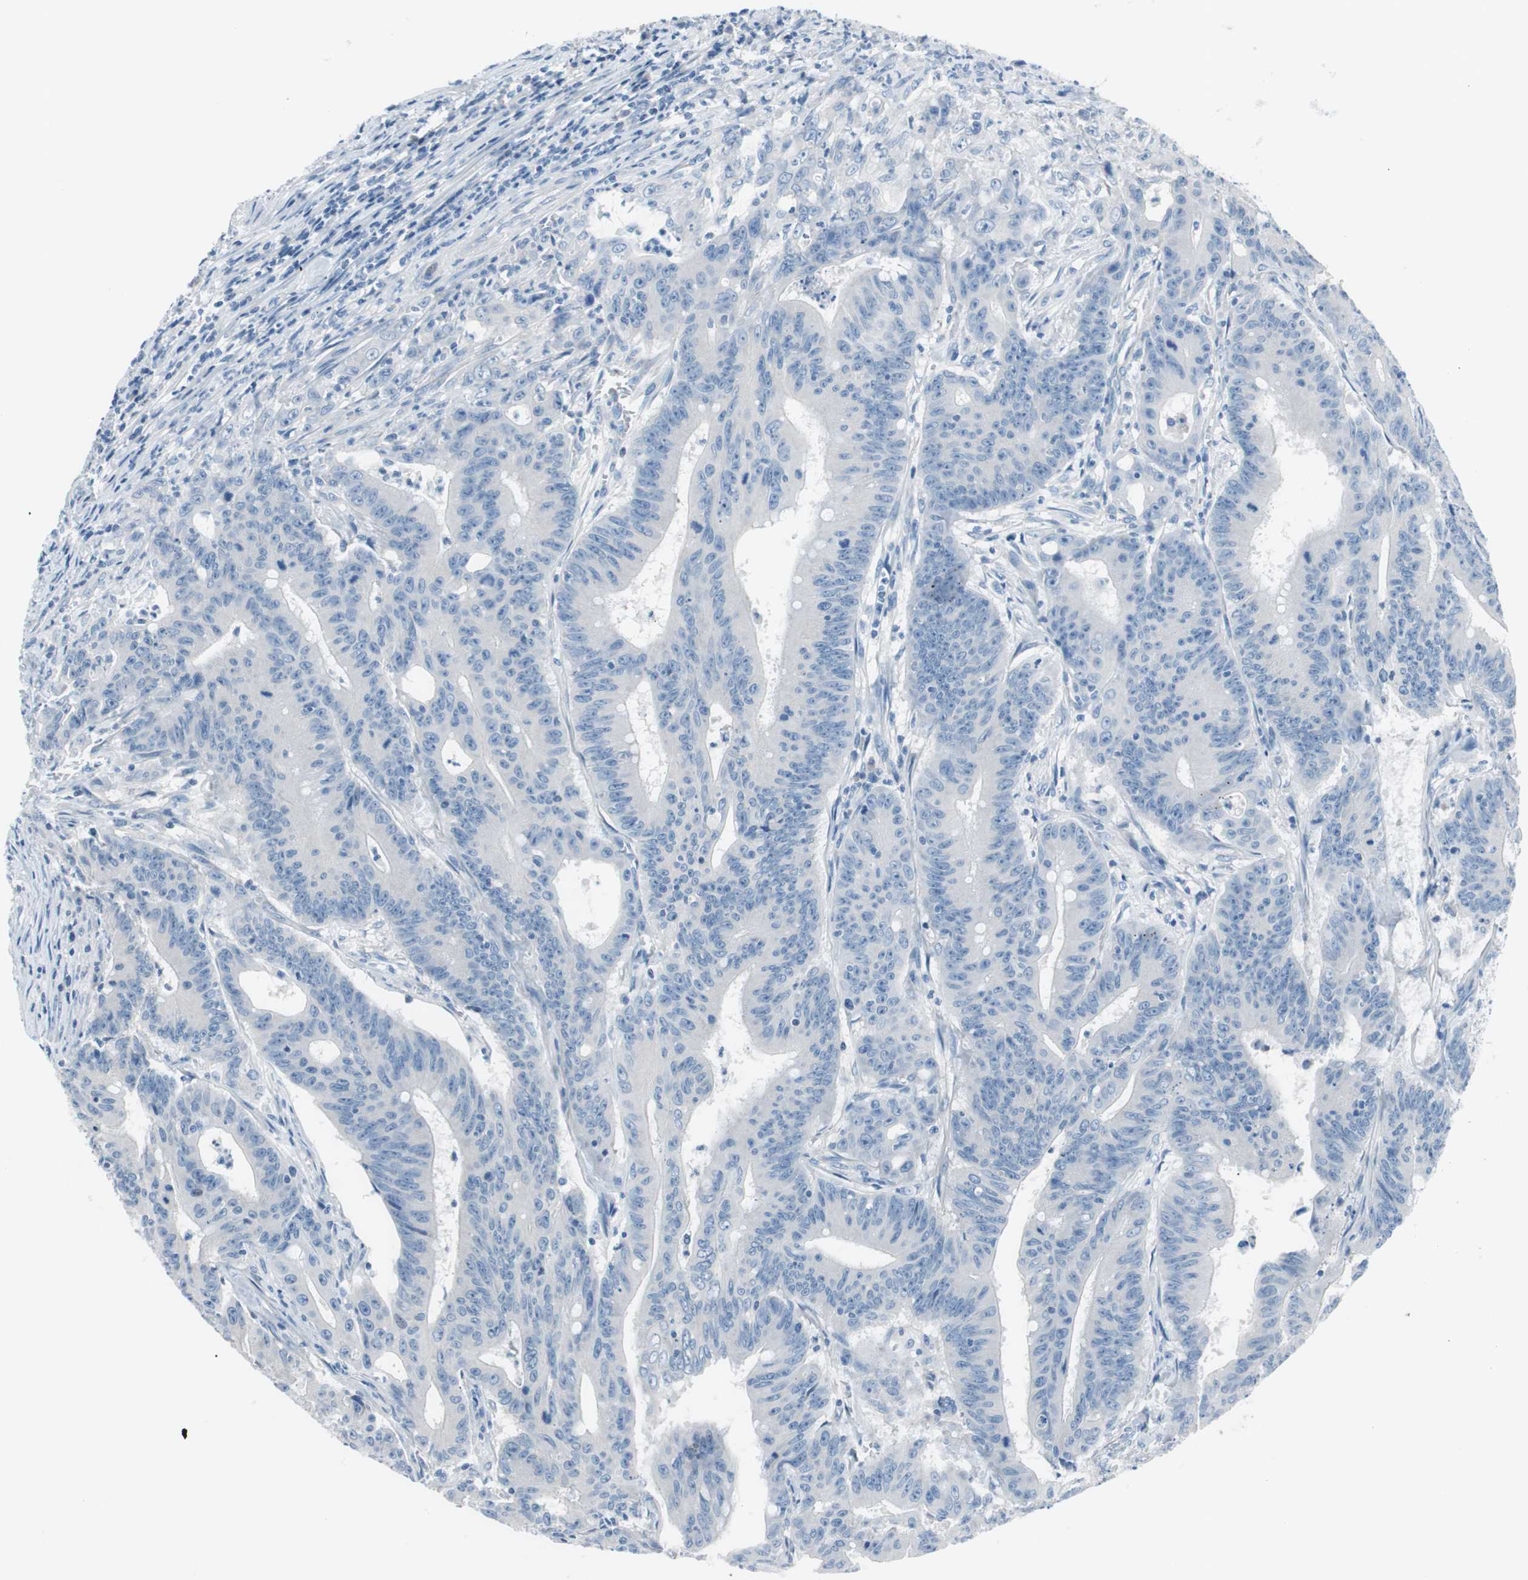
{"staining": {"intensity": "negative", "quantity": "none", "location": "none"}, "tissue": "colorectal cancer", "cell_type": "Tumor cells", "image_type": "cancer", "snomed": [{"axis": "morphology", "description": "Adenocarcinoma, NOS"}, {"axis": "topography", "description": "Colon"}], "caption": "The histopathology image shows no staining of tumor cells in adenocarcinoma (colorectal).", "gene": "EVA1A", "patient": {"sex": "male", "age": 45}}